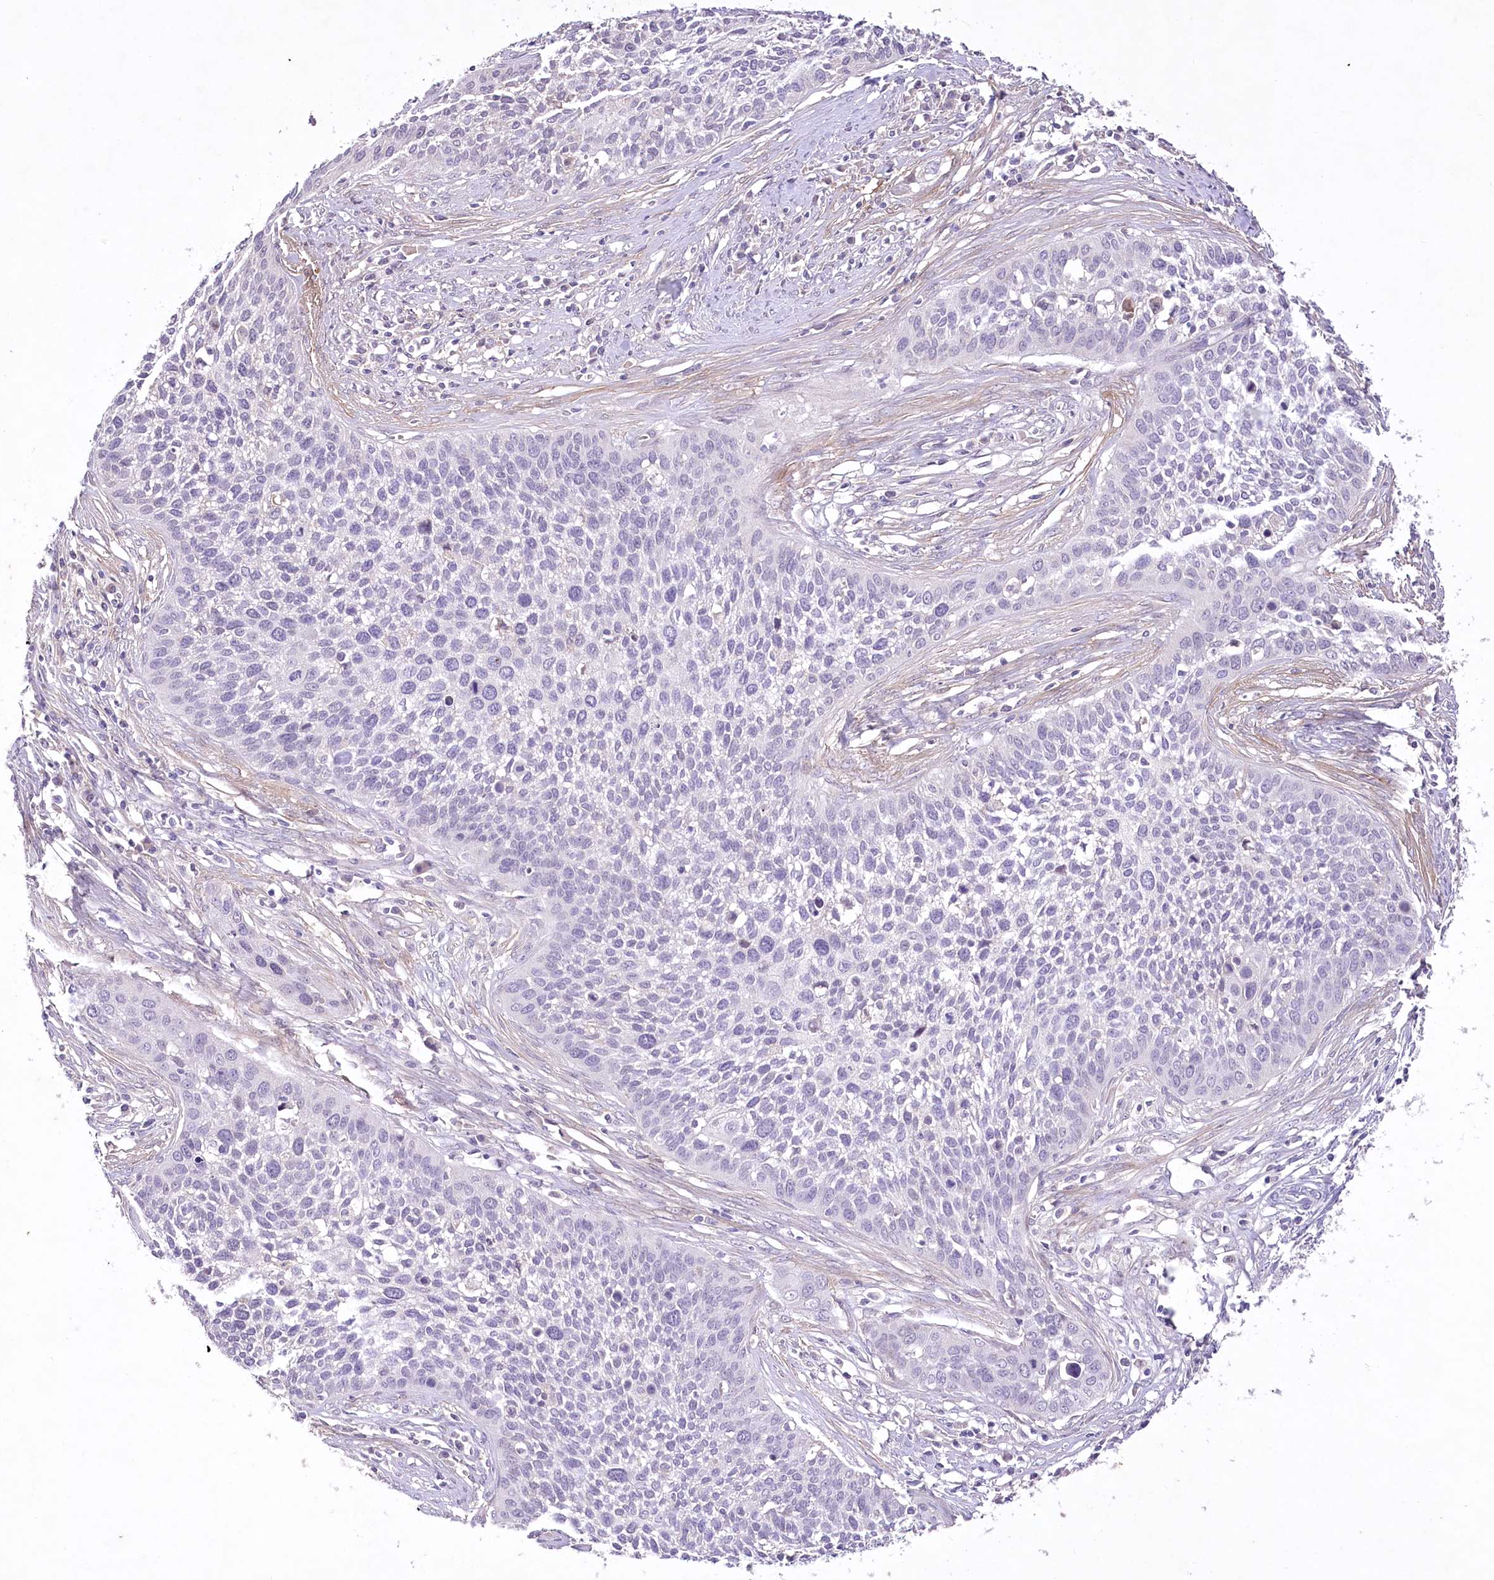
{"staining": {"intensity": "negative", "quantity": "none", "location": "none"}, "tissue": "cervical cancer", "cell_type": "Tumor cells", "image_type": "cancer", "snomed": [{"axis": "morphology", "description": "Squamous cell carcinoma, NOS"}, {"axis": "topography", "description": "Cervix"}], "caption": "Immunohistochemistry (IHC) micrograph of human cervical cancer stained for a protein (brown), which exhibits no positivity in tumor cells.", "gene": "ENPP1", "patient": {"sex": "female", "age": 34}}